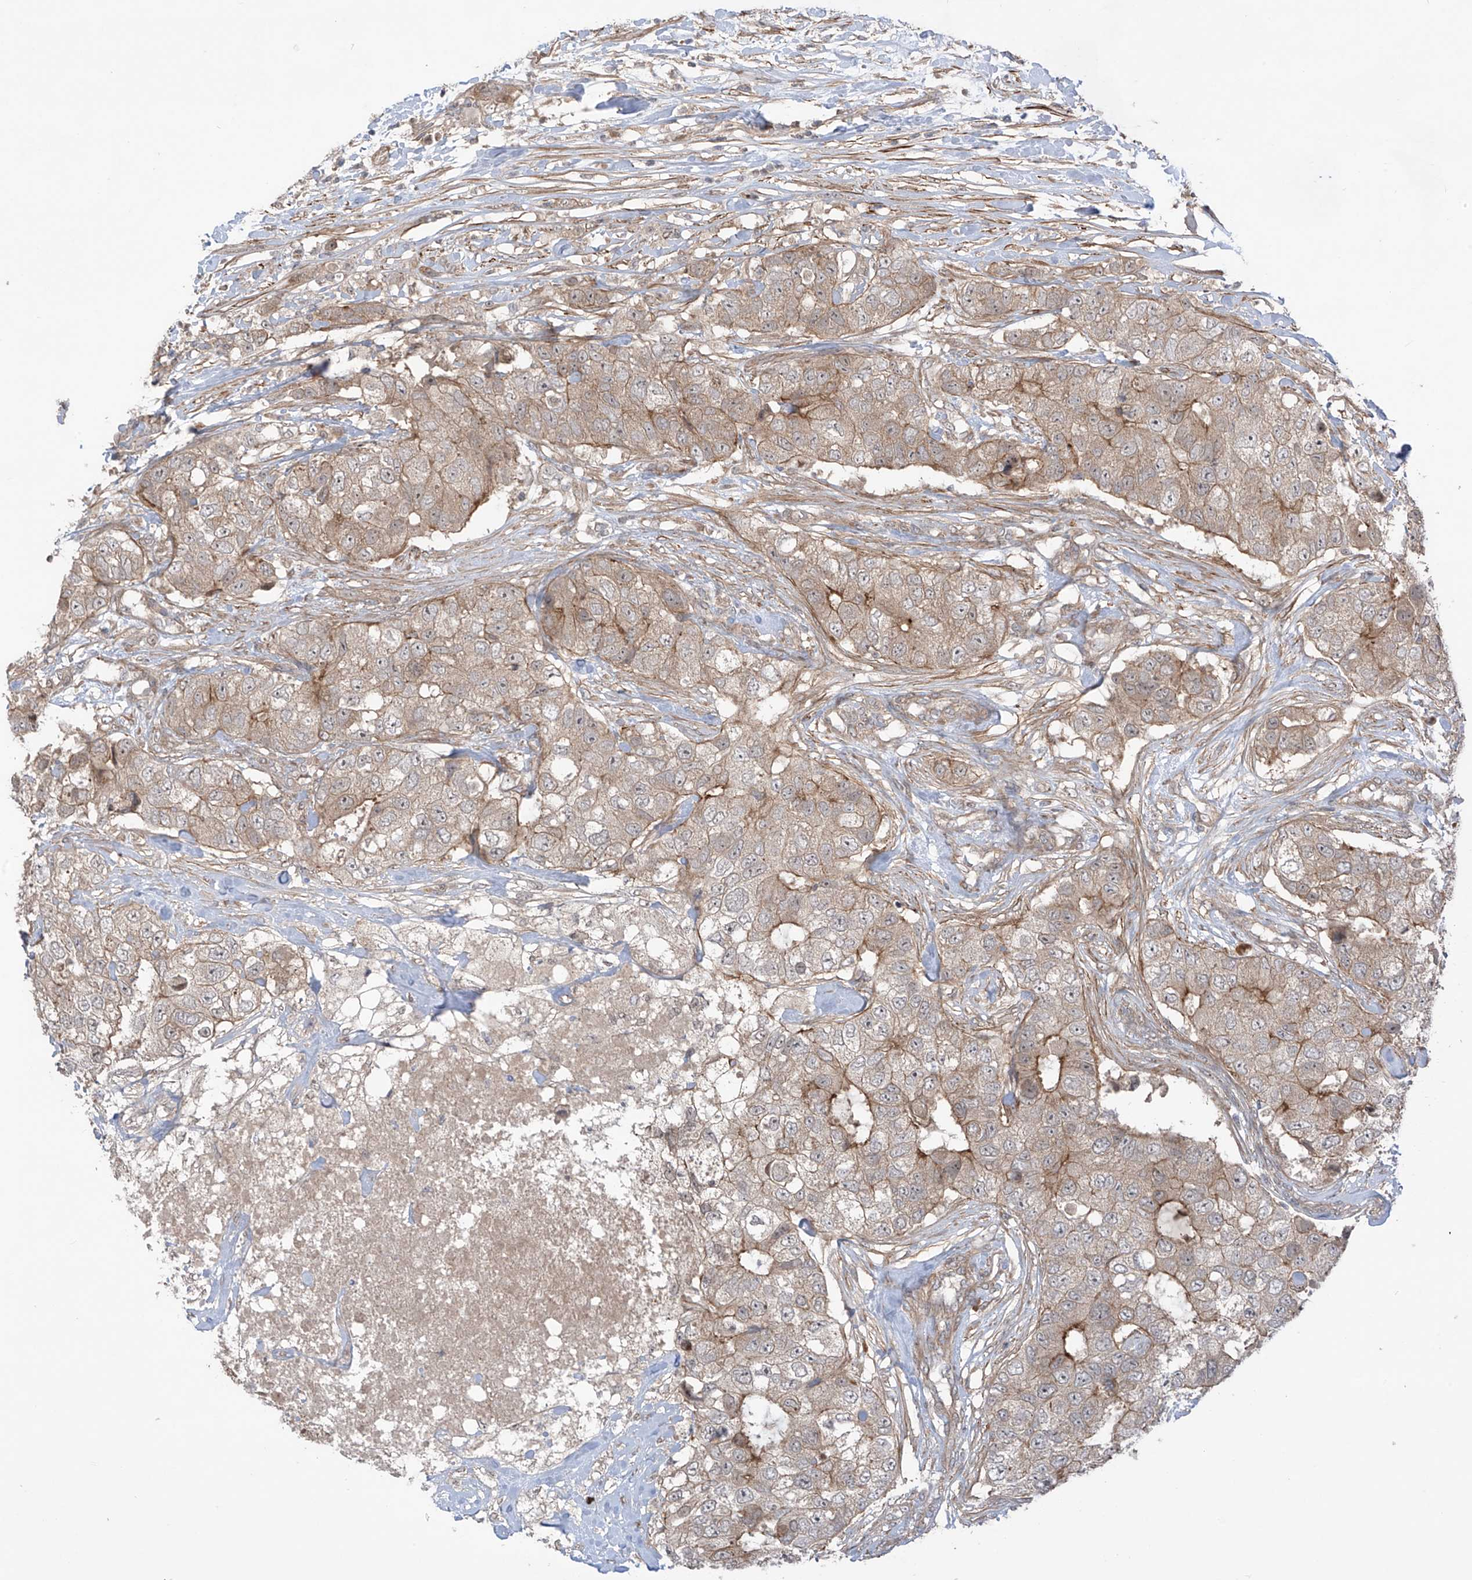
{"staining": {"intensity": "weak", "quantity": ">75%", "location": "cytoplasmic/membranous"}, "tissue": "breast cancer", "cell_type": "Tumor cells", "image_type": "cancer", "snomed": [{"axis": "morphology", "description": "Duct carcinoma"}, {"axis": "topography", "description": "Breast"}], "caption": "The immunohistochemical stain highlights weak cytoplasmic/membranous expression in tumor cells of intraductal carcinoma (breast) tissue. Immunohistochemistry stains the protein of interest in brown and the nuclei are stained blue.", "gene": "LRRC74A", "patient": {"sex": "female", "age": 62}}